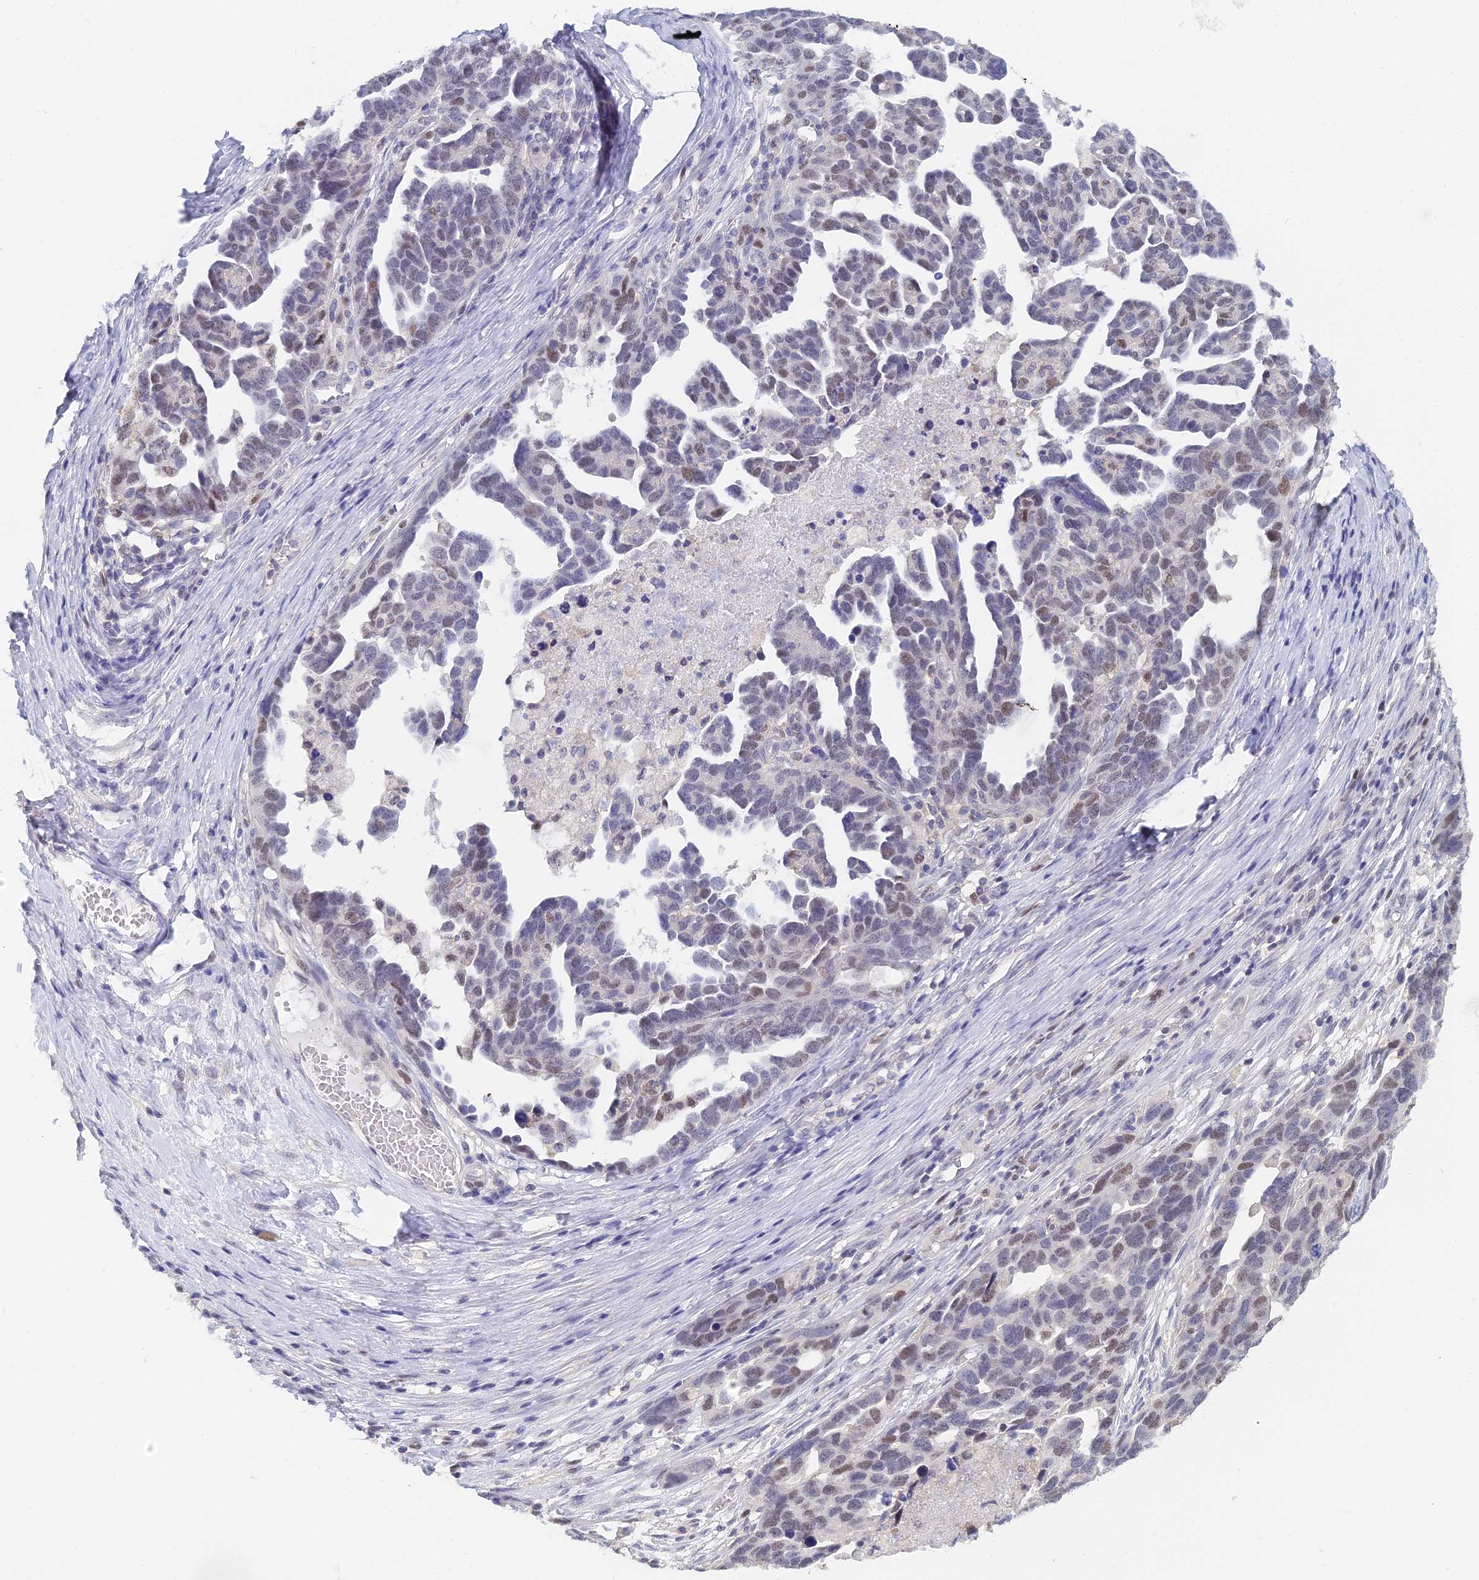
{"staining": {"intensity": "moderate", "quantity": "25%-75%", "location": "nuclear"}, "tissue": "ovarian cancer", "cell_type": "Tumor cells", "image_type": "cancer", "snomed": [{"axis": "morphology", "description": "Cystadenocarcinoma, serous, NOS"}, {"axis": "topography", "description": "Ovary"}], "caption": "Immunohistochemistry micrograph of neoplastic tissue: ovarian serous cystadenocarcinoma stained using immunohistochemistry reveals medium levels of moderate protein expression localized specifically in the nuclear of tumor cells, appearing as a nuclear brown color.", "gene": "MCM2", "patient": {"sex": "female", "age": 54}}